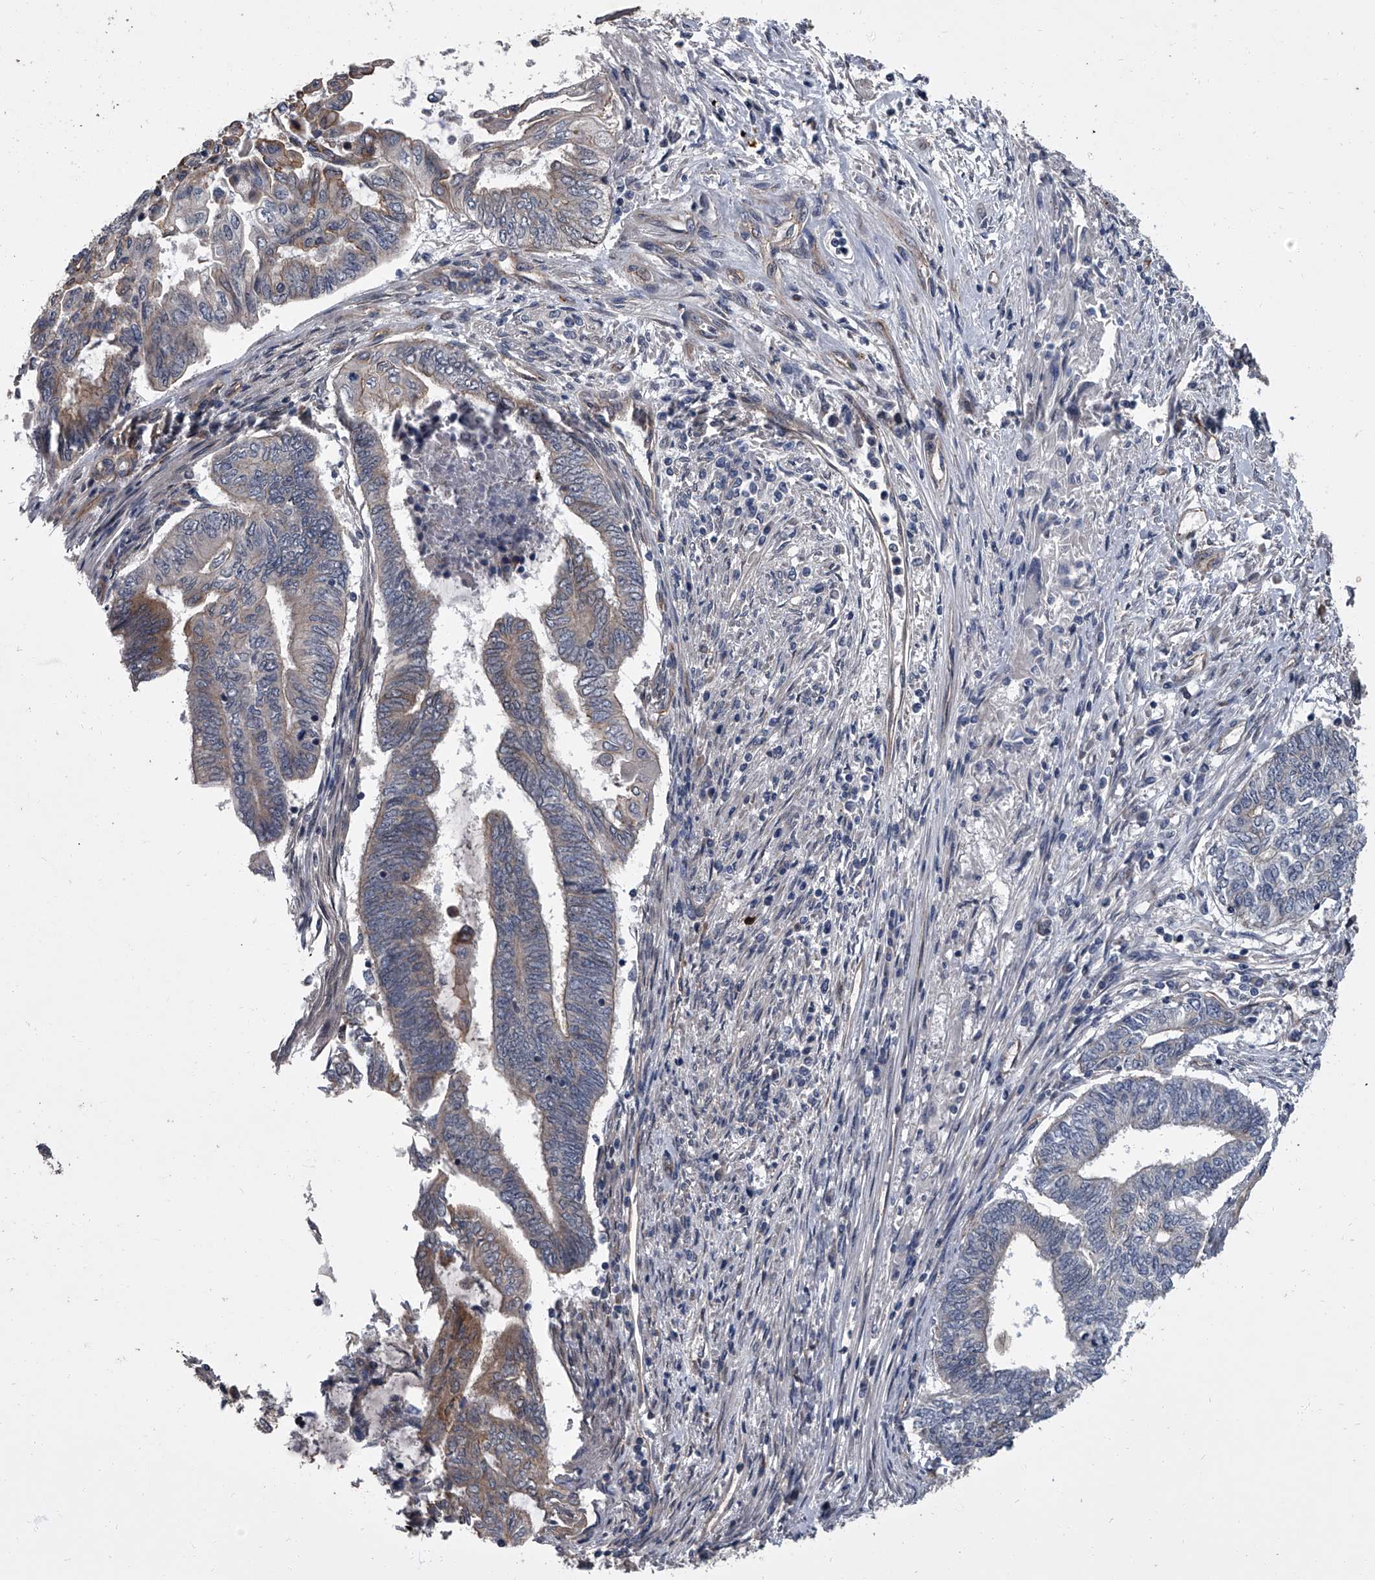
{"staining": {"intensity": "moderate", "quantity": "<25%", "location": "cytoplasmic/membranous"}, "tissue": "endometrial cancer", "cell_type": "Tumor cells", "image_type": "cancer", "snomed": [{"axis": "morphology", "description": "Adenocarcinoma, NOS"}, {"axis": "topography", "description": "Uterus"}, {"axis": "topography", "description": "Endometrium"}], "caption": "Immunohistochemistry staining of endometrial cancer (adenocarcinoma), which demonstrates low levels of moderate cytoplasmic/membranous staining in about <25% of tumor cells indicating moderate cytoplasmic/membranous protein staining. The staining was performed using DAB (3,3'-diaminobenzidine) (brown) for protein detection and nuclei were counterstained in hematoxylin (blue).", "gene": "SIRT4", "patient": {"sex": "female", "age": 70}}